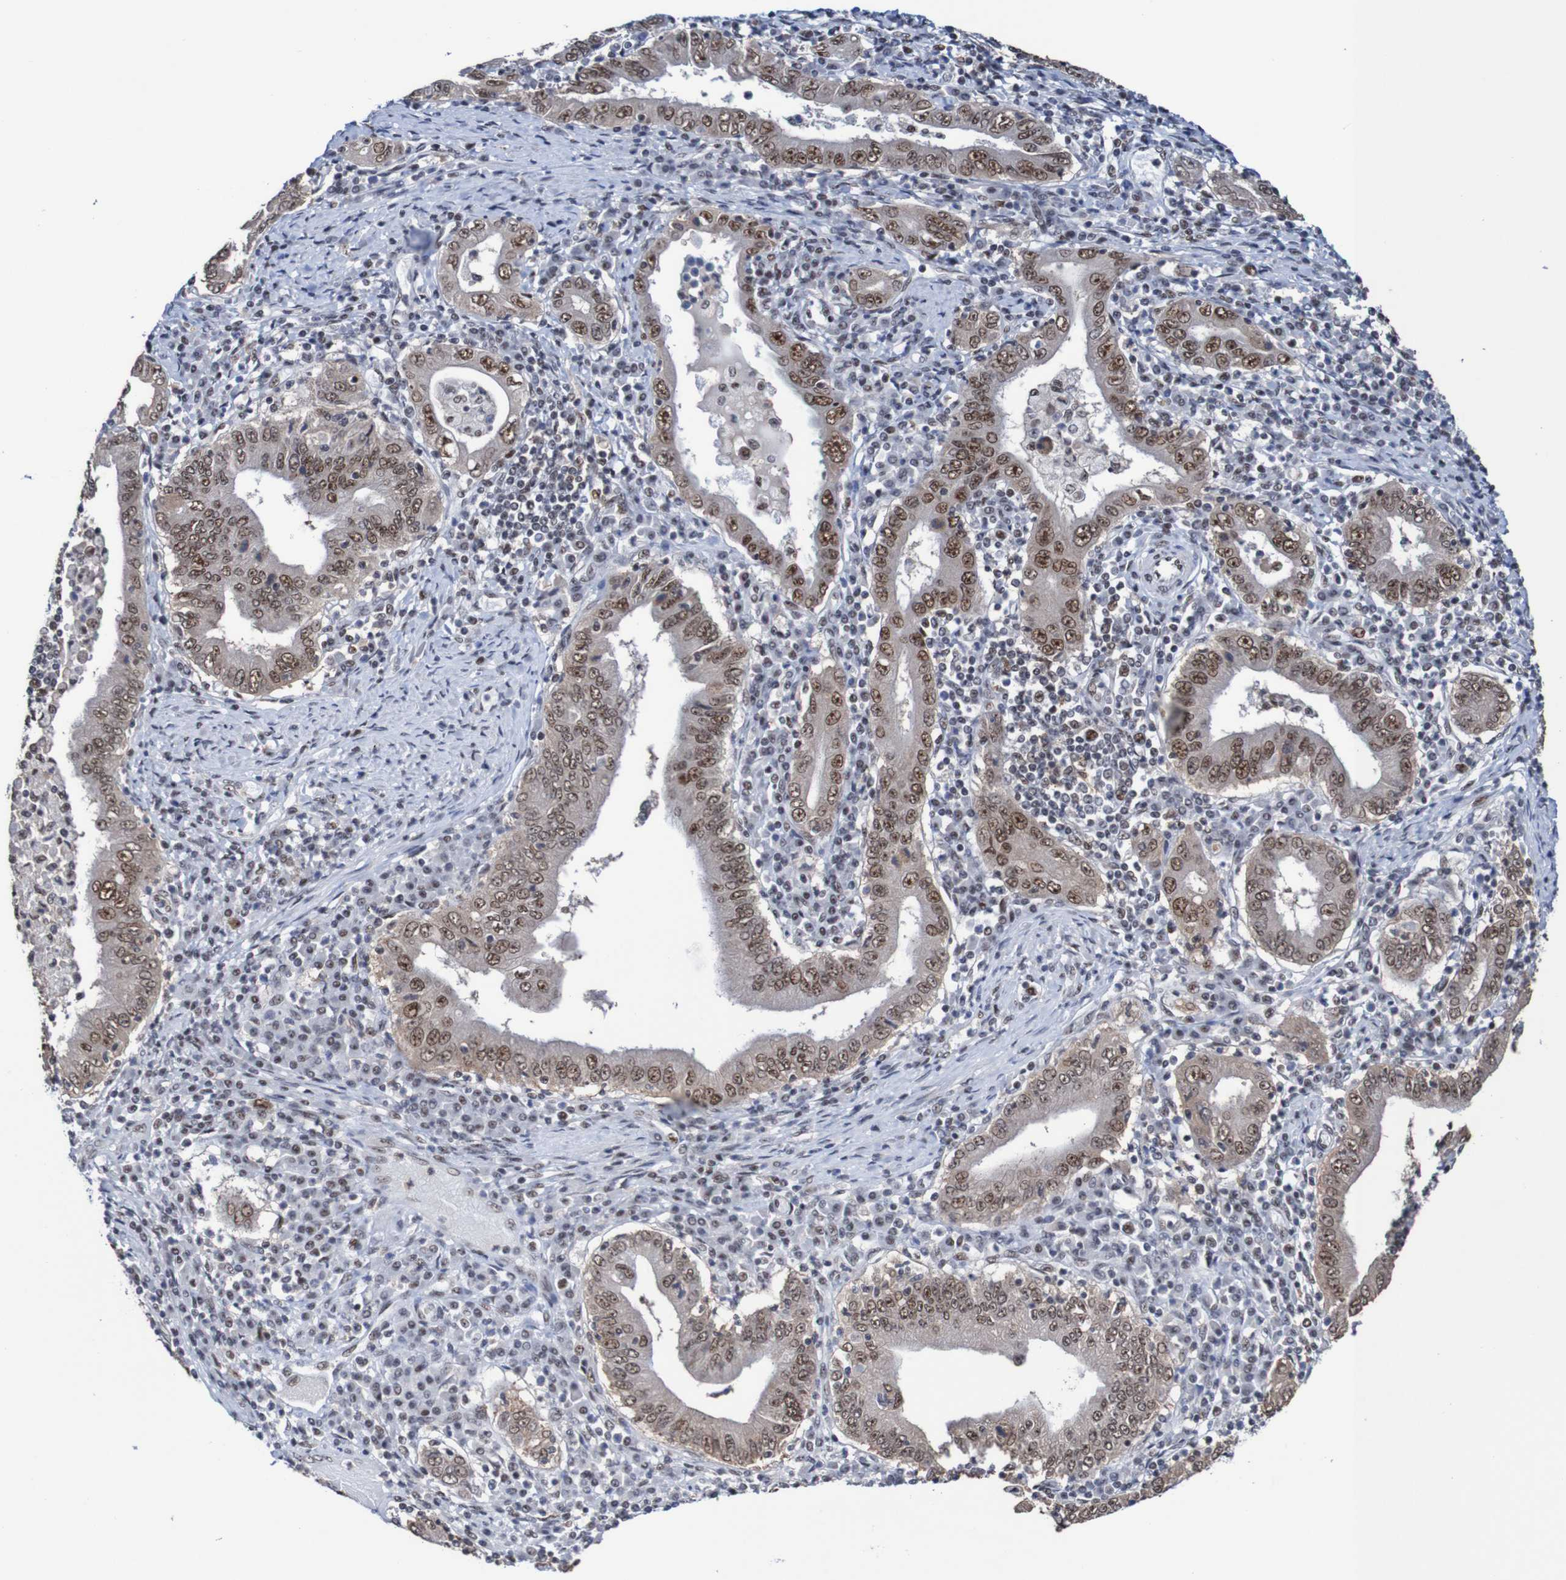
{"staining": {"intensity": "moderate", "quantity": ">75%", "location": "nuclear"}, "tissue": "stomach cancer", "cell_type": "Tumor cells", "image_type": "cancer", "snomed": [{"axis": "morphology", "description": "Normal tissue, NOS"}, {"axis": "morphology", "description": "Adenocarcinoma, NOS"}, {"axis": "topography", "description": "Esophagus"}, {"axis": "topography", "description": "Stomach, upper"}, {"axis": "topography", "description": "Peripheral nerve tissue"}], "caption": "Protein expression analysis of stomach cancer (adenocarcinoma) reveals moderate nuclear staining in approximately >75% of tumor cells. (Stains: DAB in brown, nuclei in blue, Microscopy: brightfield microscopy at high magnification).", "gene": "CDC5L", "patient": {"sex": "male", "age": 62}}